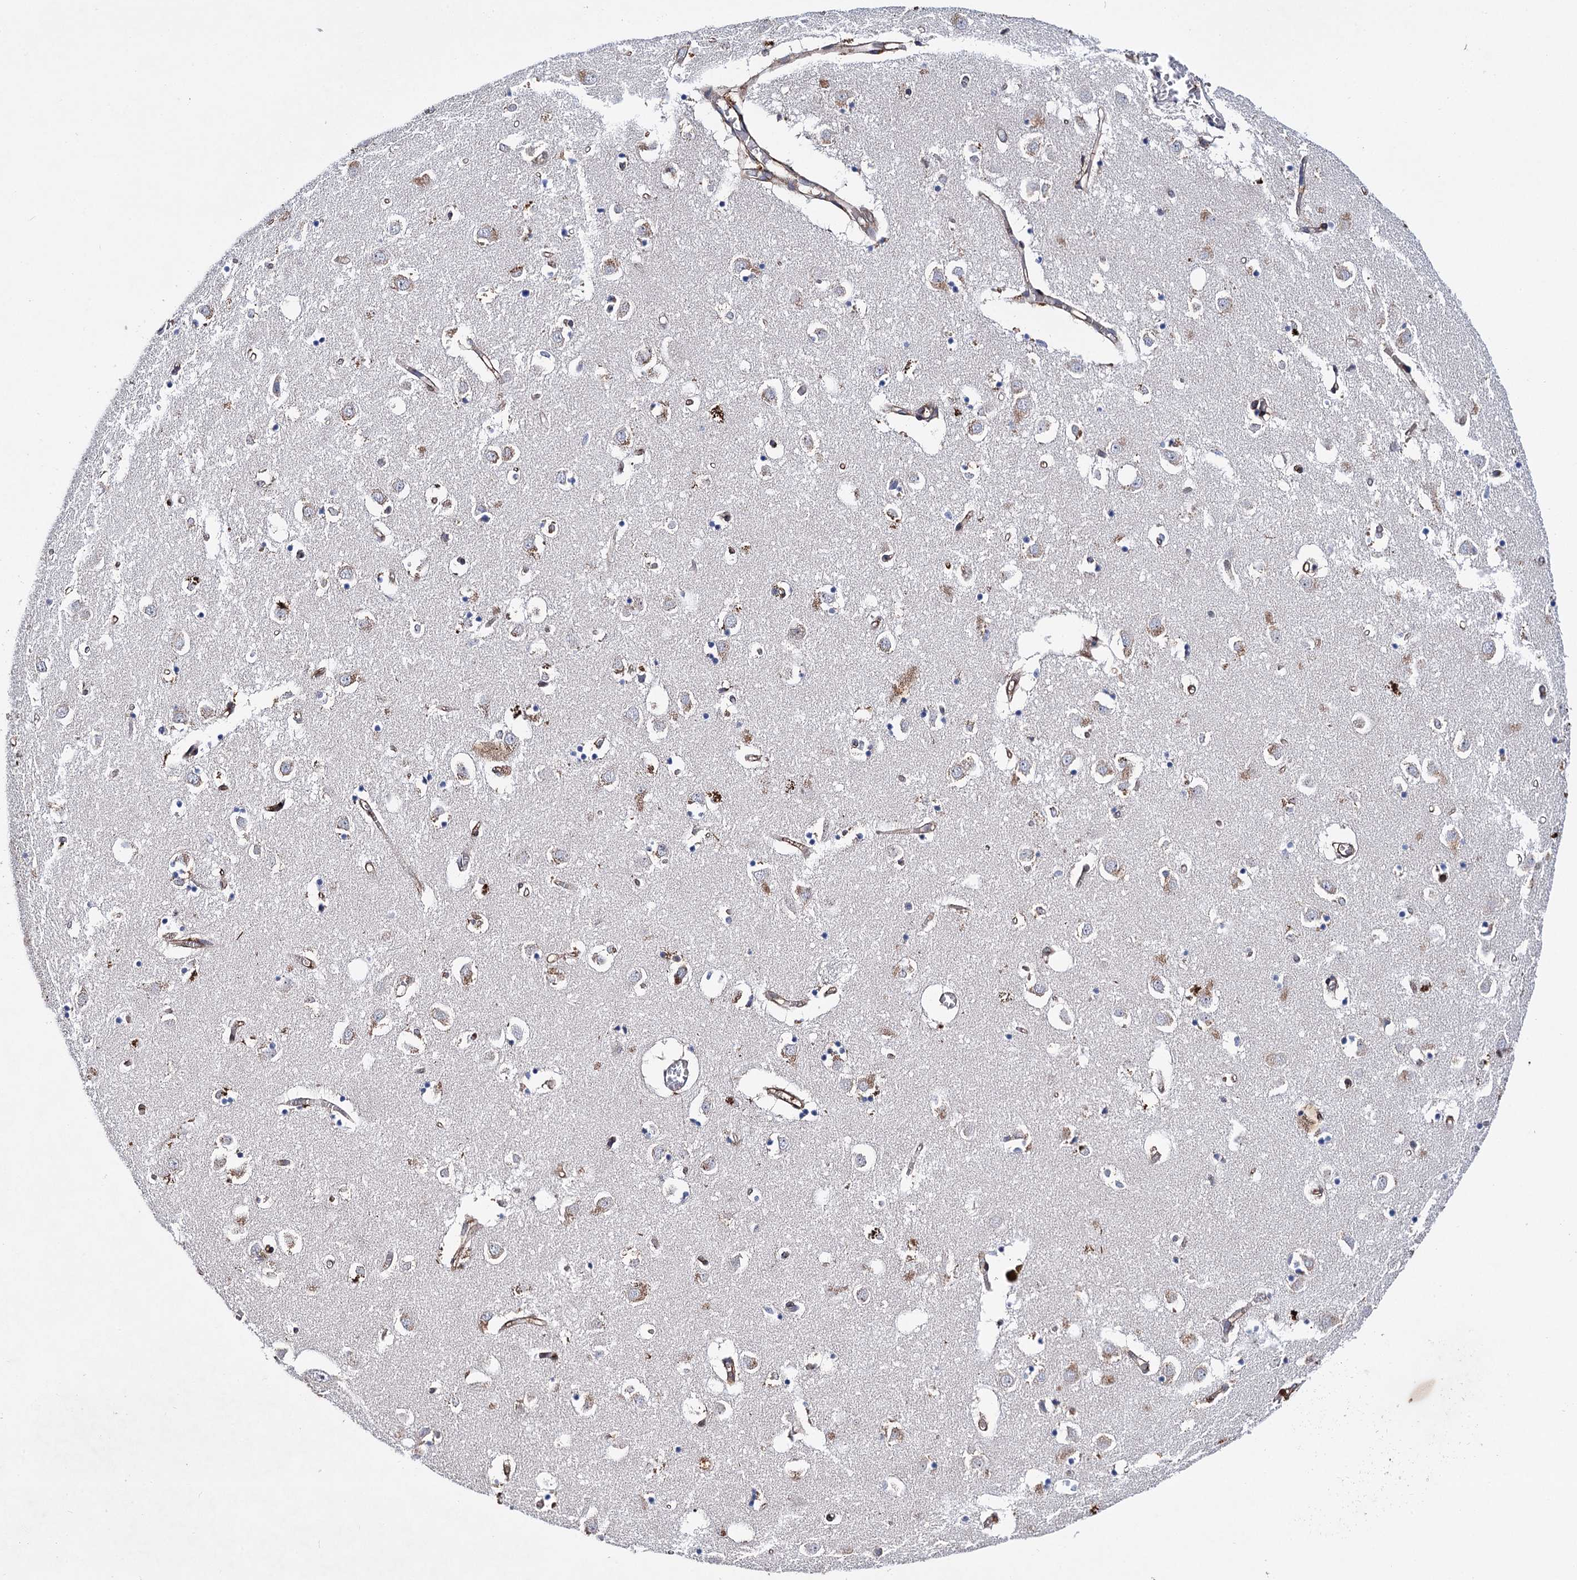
{"staining": {"intensity": "weak", "quantity": "25%-75%", "location": "cytoplasmic/membranous"}, "tissue": "caudate", "cell_type": "Glial cells", "image_type": "normal", "snomed": [{"axis": "morphology", "description": "Normal tissue, NOS"}, {"axis": "topography", "description": "Lateral ventricle wall"}], "caption": "Brown immunohistochemical staining in normal human caudate demonstrates weak cytoplasmic/membranous staining in about 25%-75% of glial cells.", "gene": "SCPEP1", "patient": {"sex": "male", "age": 70}}